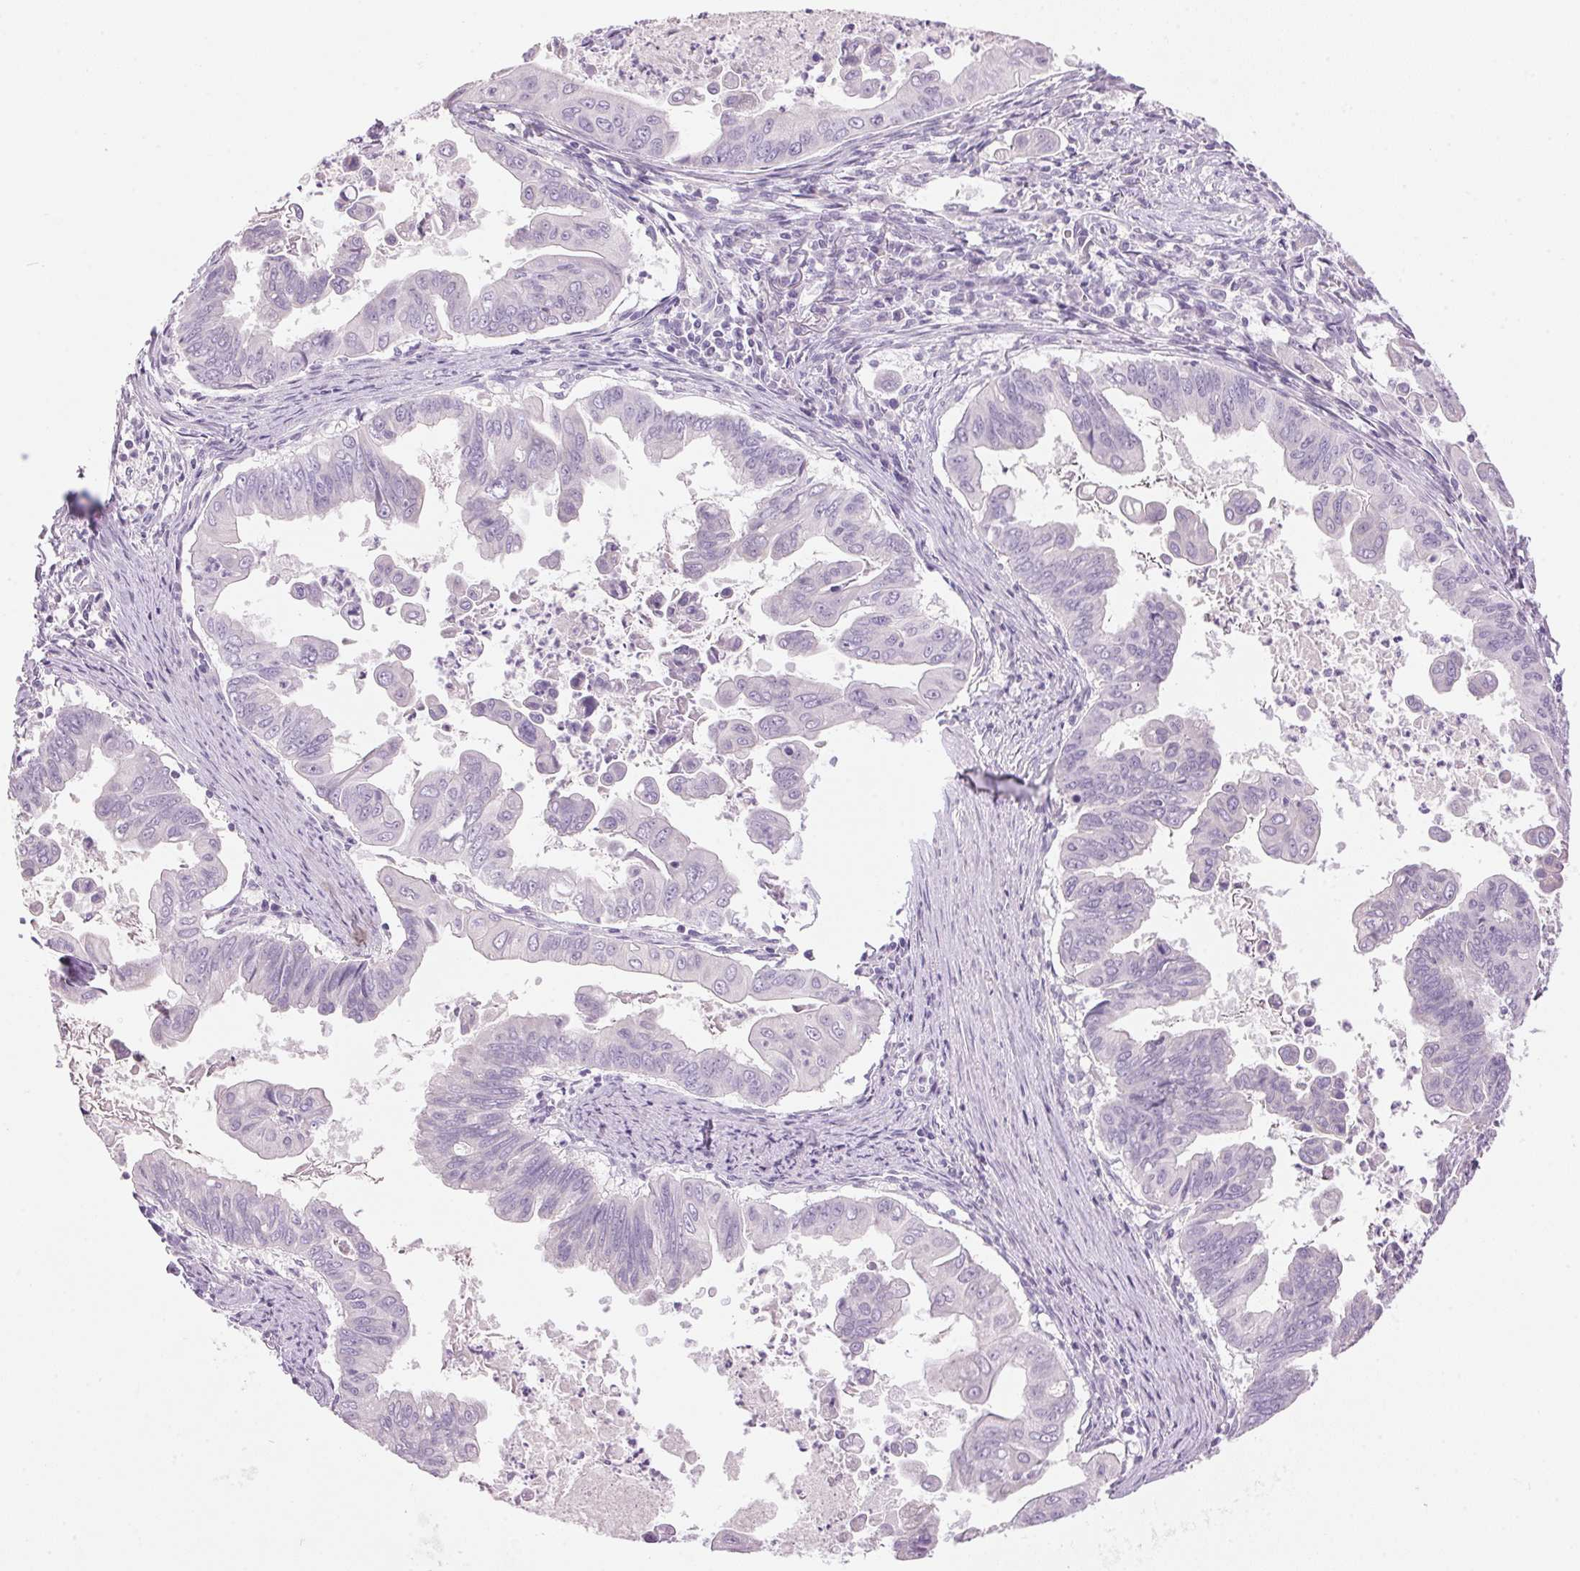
{"staining": {"intensity": "negative", "quantity": "none", "location": "none"}, "tissue": "stomach cancer", "cell_type": "Tumor cells", "image_type": "cancer", "snomed": [{"axis": "morphology", "description": "Adenocarcinoma, NOS"}, {"axis": "topography", "description": "Stomach, upper"}], "caption": "The immunohistochemistry (IHC) image has no significant positivity in tumor cells of stomach cancer (adenocarcinoma) tissue.", "gene": "HSD17B2", "patient": {"sex": "male", "age": 80}}